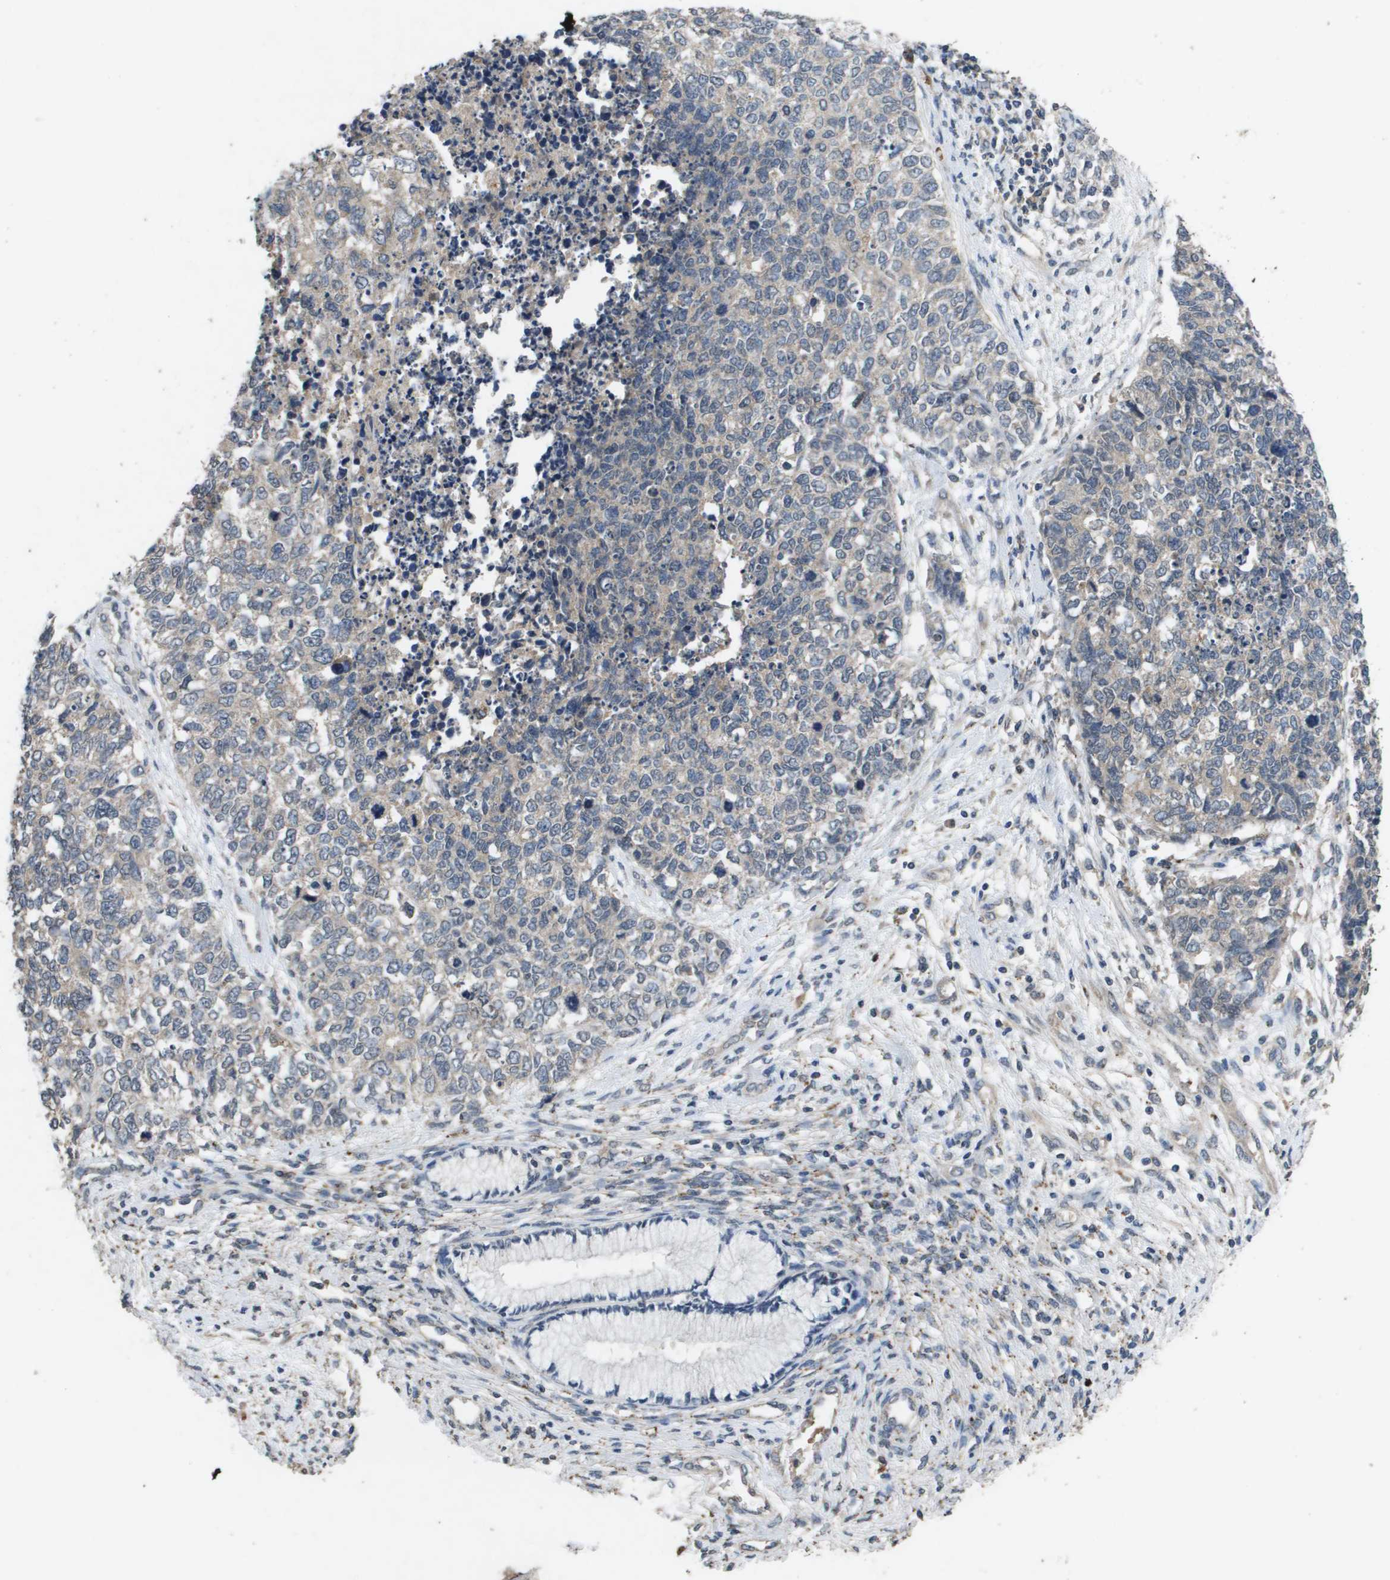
{"staining": {"intensity": "weak", "quantity": "<25%", "location": "cytoplasmic/membranous"}, "tissue": "cervical cancer", "cell_type": "Tumor cells", "image_type": "cancer", "snomed": [{"axis": "morphology", "description": "Squamous cell carcinoma, NOS"}, {"axis": "topography", "description": "Cervix"}], "caption": "Immunohistochemical staining of cervical cancer demonstrates no significant expression in tumor cells. The staining is performed using DAB brown chromogen with nuclei counter-stained in using hematoxylin.", "gene": "PROC", "patient": {"sex": "female", "age": 63}}